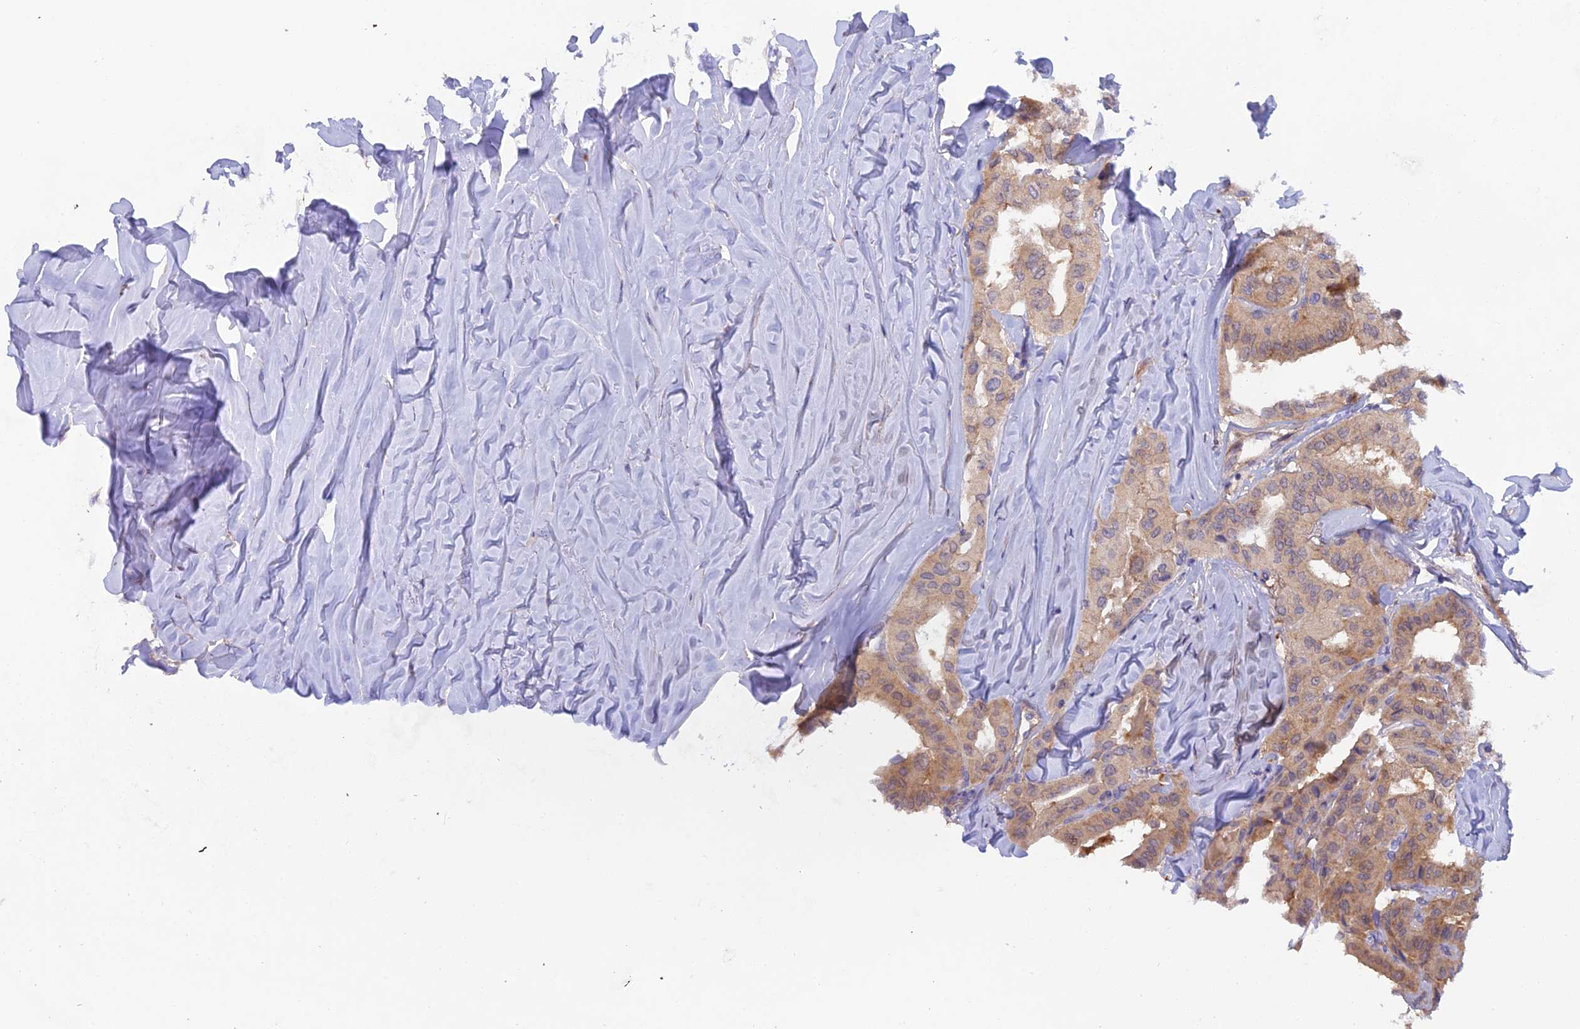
{"staining": {"intensity": "moderate", "quantity": ">75%", "location": "cytoplasmic/membranous"}, "tissue": "thyroid cancer", "cell_type": "Tumor cells", "image_type": "cancer", "snomed": [{"axis": "morphology", "description": "Papillary adenocarcinoma, NOS"}, {"axis": "topography", "description": "Thyroid gland"}], "caption": "Immunohistochemical staining of human papillary adenocarcinoma (thyroid) exhibits moderate cytoplasmic/membranous protein expression in approximately >75% of tumor cells. The protein of interest is shown in brown color, while the nuclei are stained blue.", "gene": "FZR1", "patient": {"sex": "female", "age": 59}}